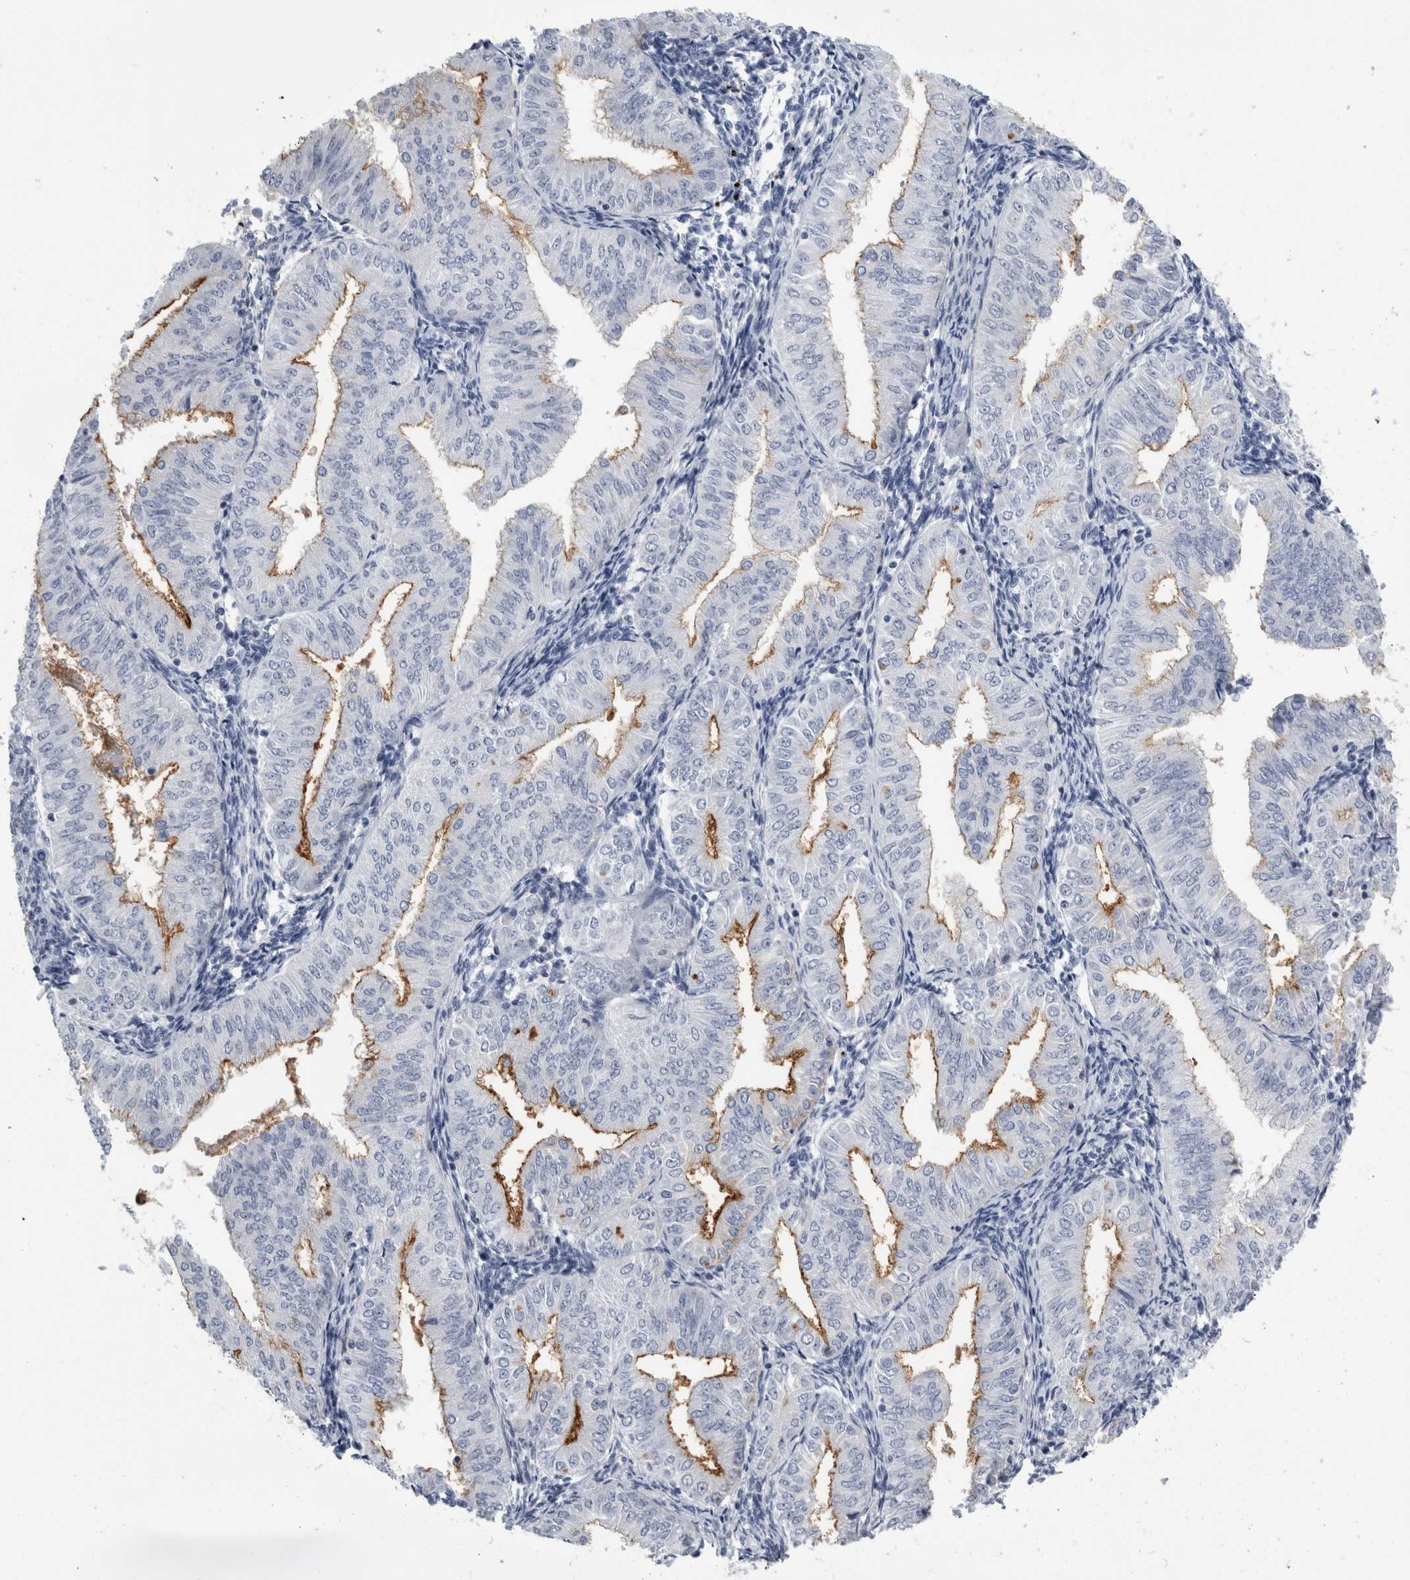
{"staining": {"intensity": "moderate", "quantity": "<25%", "location": "cytoplasmic/membranous"}, "tissue": "endometrial cancer", "cell_type": "Tumor cells", "image_type": "cancer", "snomed": [{"axis": "morphology", "description": "Normal tissue, NOS"}, {"axis": "morphology", "description": "Adenocarcinoma, NOS"}, {"axis": "topography", "description": "Endometrium"}], "caption": "The photomicrograph exhibits immunohistochemical staining of endometrial cancer. There is moderate cytoplasmic/membranous staining is appreciated in approximately <25% of tumor cells. Using DAB (brown) and hematoxylin (blue) stains, captured at high magnification using brightfield microscopy.", "gene": "ANKFY1", "patient": {"sex": "female", "age": 53}}